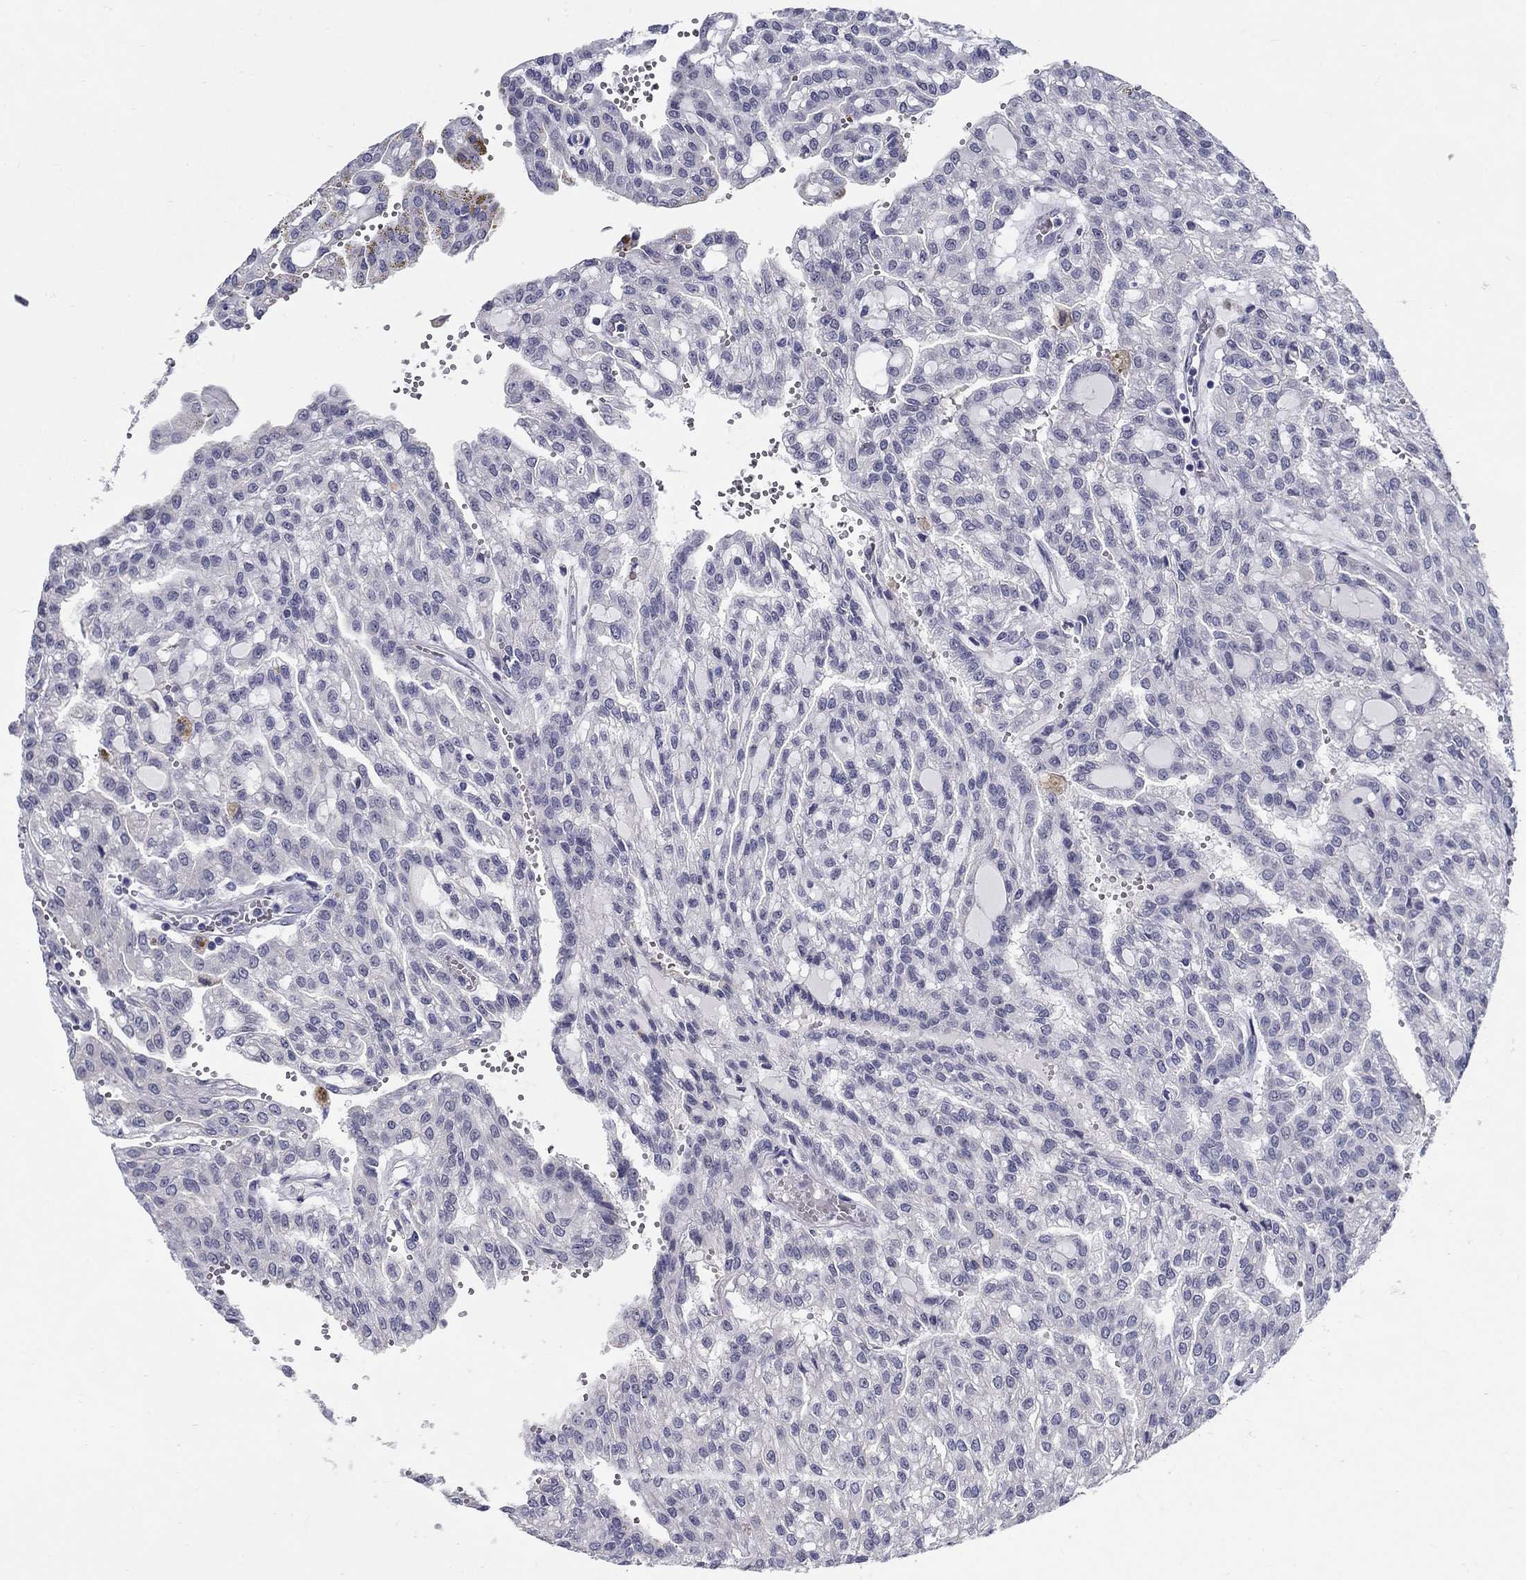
{"staining": {"intensity": "weak", "quantity": "<25%", "location": "cytoplasmic/membranous"}, "tissue": "renal cancer", "cell_type": "Tumor cells", "image_type": "cancer", "snomed": [{"axis": "morphology", "description": "Adenocarcinoma, NOS"}, {"axis": "topography", "description": "Kidney"}], "caption": "The histopathology image reveals no significant positivity in tumor cells of renal adenocarcinoma. (DAB IHC visualized using brightfield microscopy, high magnification).", "gene": "C4orf19", "patient": {"sex": "male", "age": 63}}